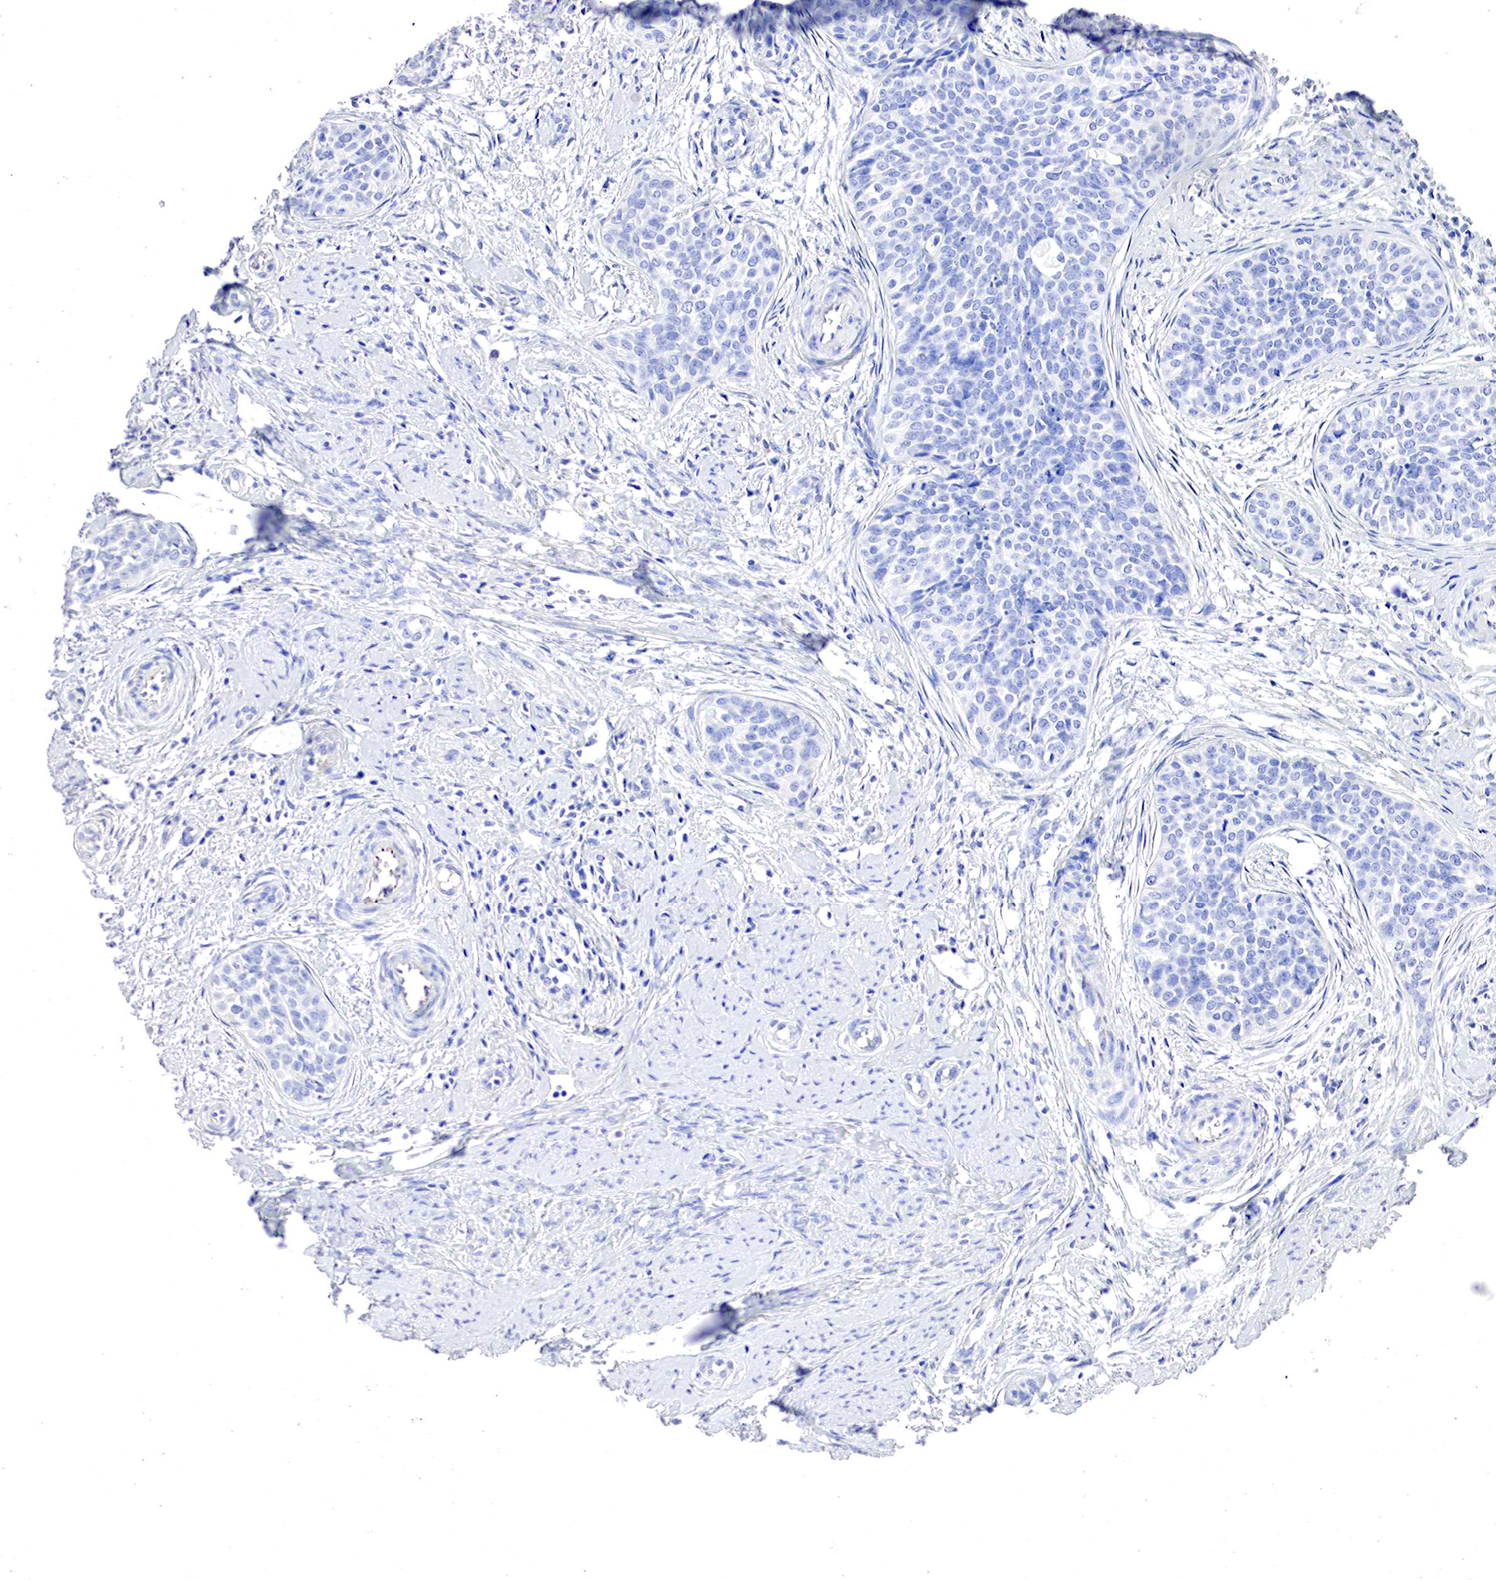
{"staining": {"intensity": "negative", "quantity": "none", "location": "none"}, "tissue": "cervical cancer", "cell_type": "Tumor cells", "image_type": "cancer", "snomed": [{"axis": "morphology", "description": "Squamous cell carcinoma, NOS"}, {"axis": "topography", "description": "Cervix"}], "caption": "Tumor cells are negative for brown protein staining in cervical cancer. (DAB (3,3'-diaminobenzidine) IHC, high magnification).", "gene": "OTC", "patient": {"sex": "female", "age": 34}}